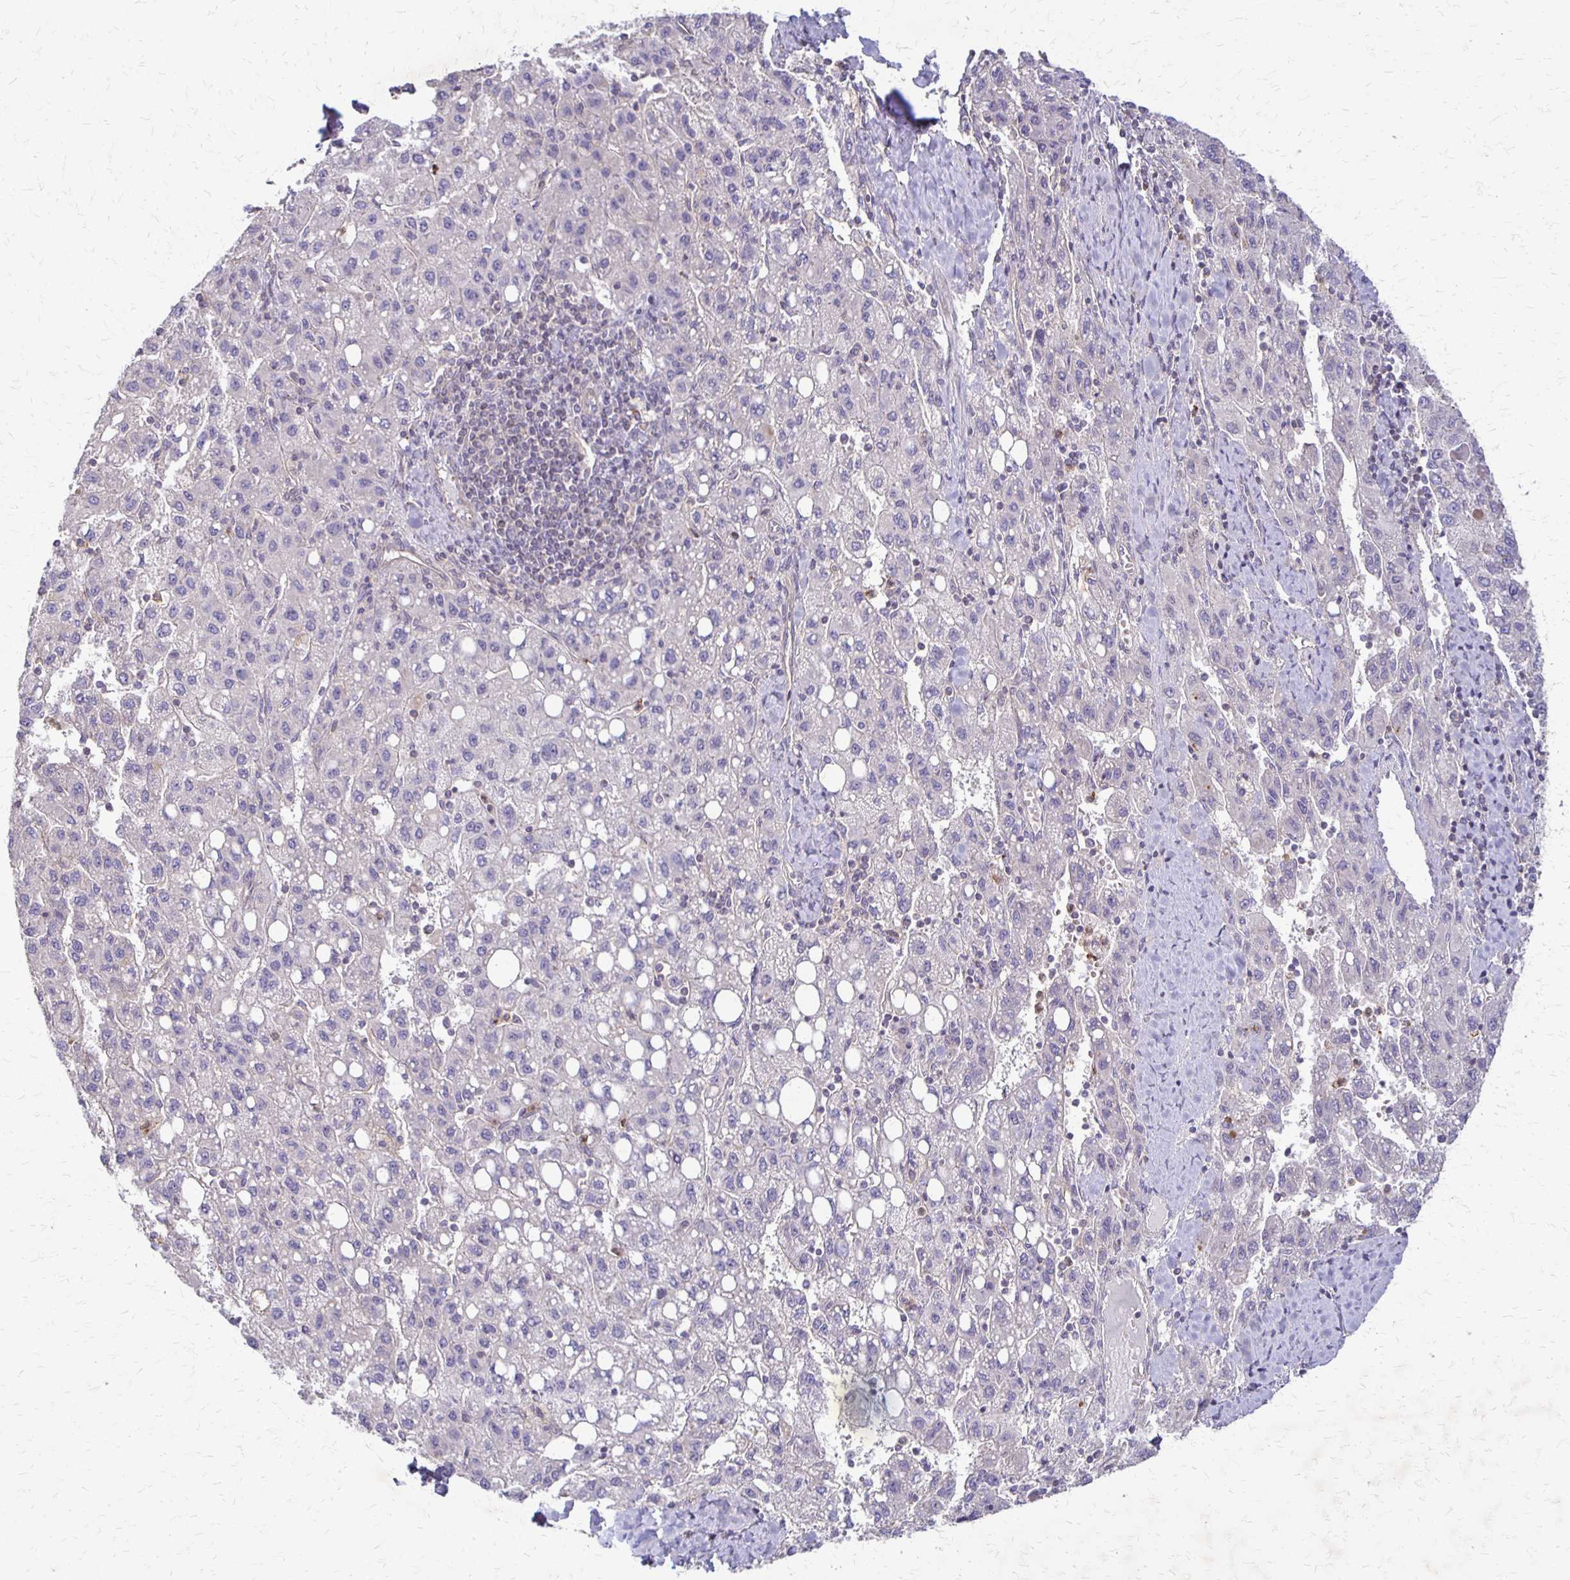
{"staining": {"intensity": "negative", "quantity": "none", "location": "none"}, "tissue": "liver cancer", "cell_type": "Tumor cells", "image_type": "cancer", "snomed": [{"axis": "morphology", "description": "Carcinoma, Hepatocellular, NOS"}, {"axis": "topography", "description": "Liver"}], "caption": "This image is of hepatocellular carcinoma (liver) stained with immunohistochemistry (IHC) to label a protein in brown with the nuclei are counter-stained blue. There is no positivity in tumor cells.", "gene": "EIF4EBP2", "patient": {"sex": "female", "age": 82}}